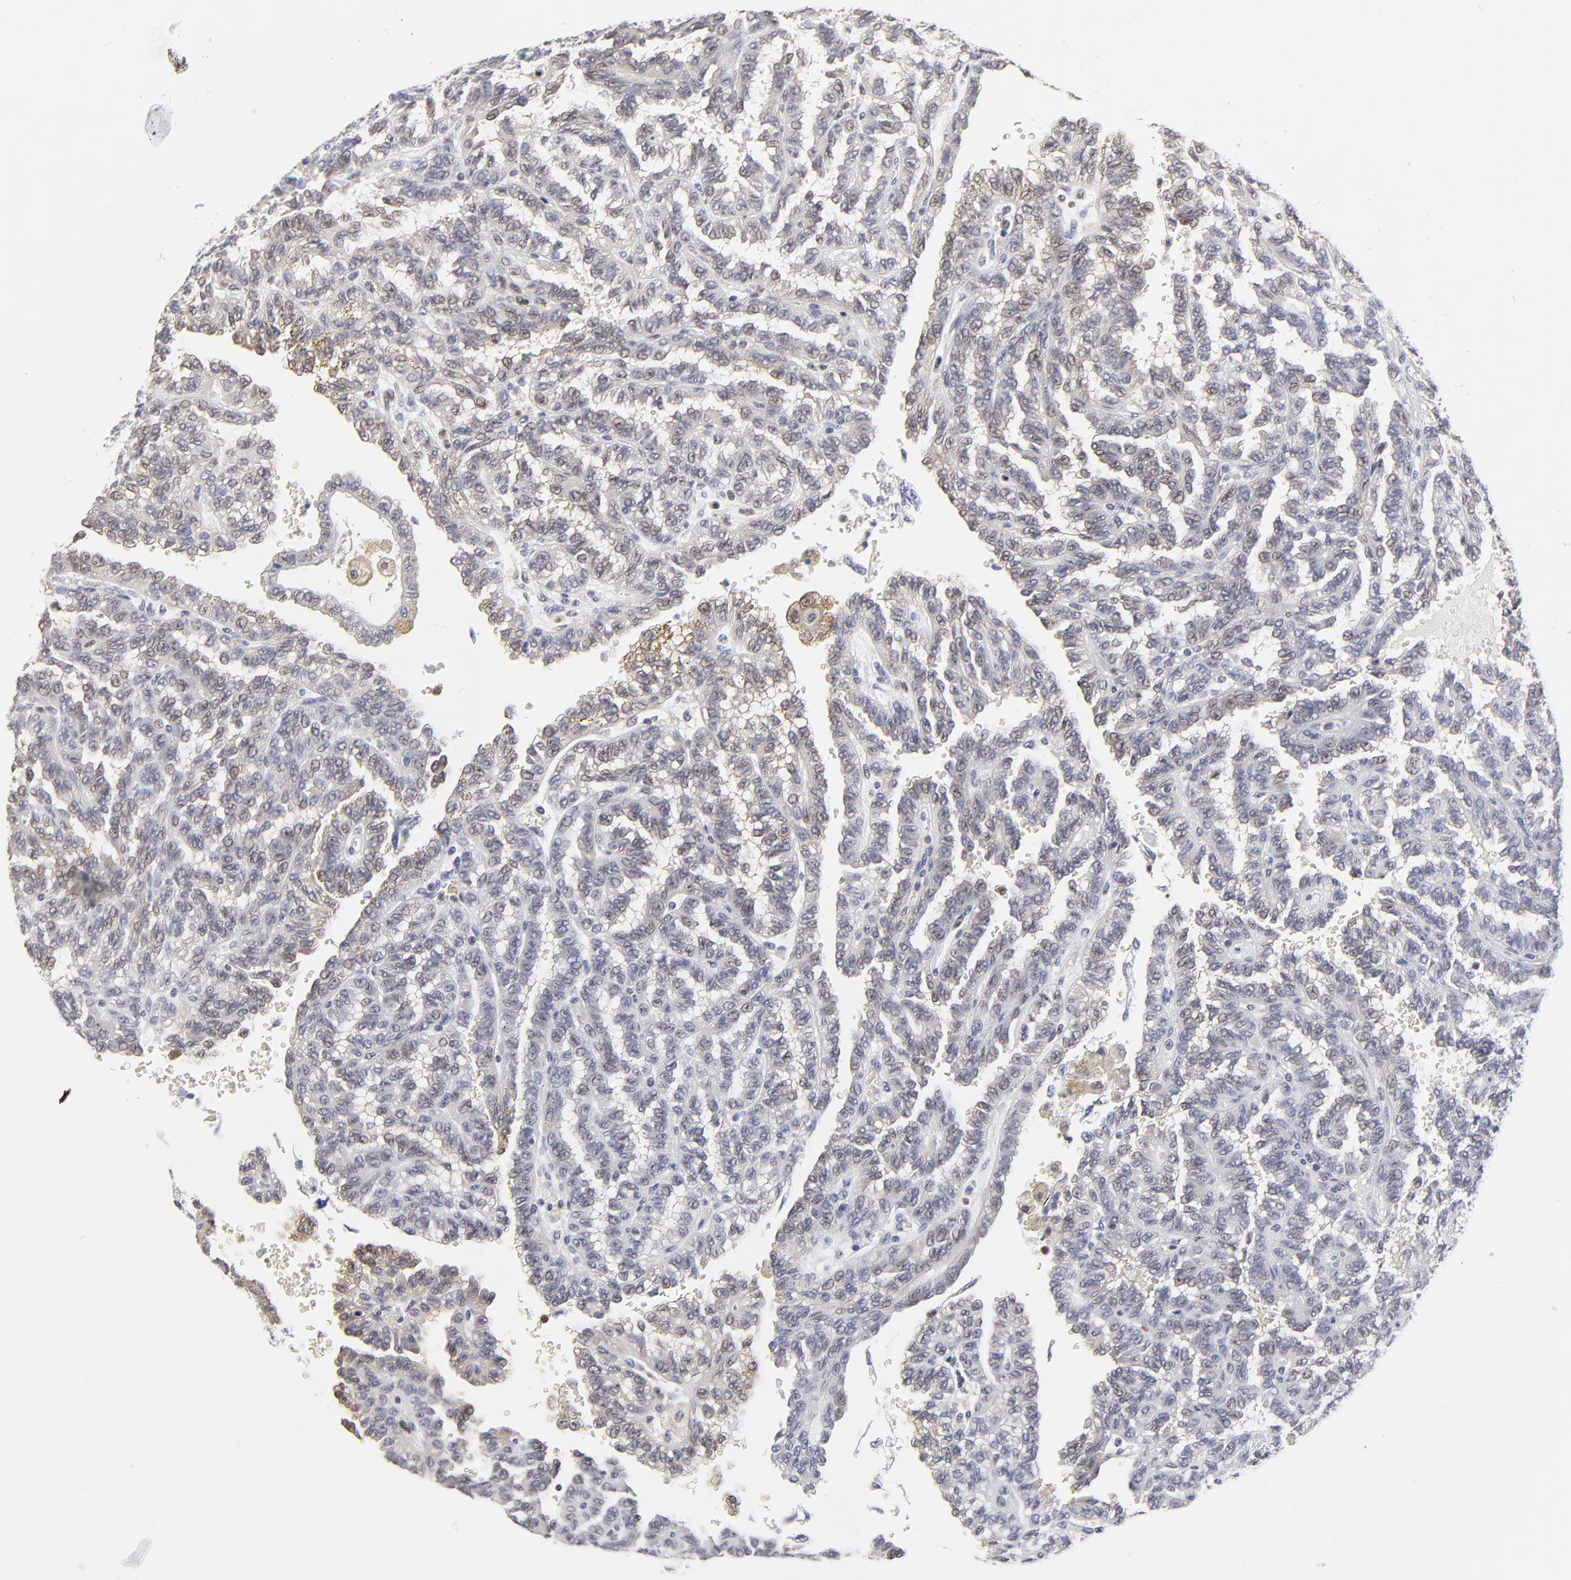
{"staining": {"intensity": "negative", "quantity": "none", "location": "none"}, "tissue": "renal cancer", "cell_type": "Tumor cells", "image_type": "cancer", "snomed": [{"axis": "morphology", "description": "Inflammation, NOS"}, {"axis": "morphology", "description": "Adenocarcinoma, NOS"}, {"axis": "topography", "description": "Kidney"}], "caption": "Tumor cells are negative for protein expression in human renal cancer (adenocarcinoma).", "gene": "CASP3", "patient": {"sex": "male", "age": 68}}